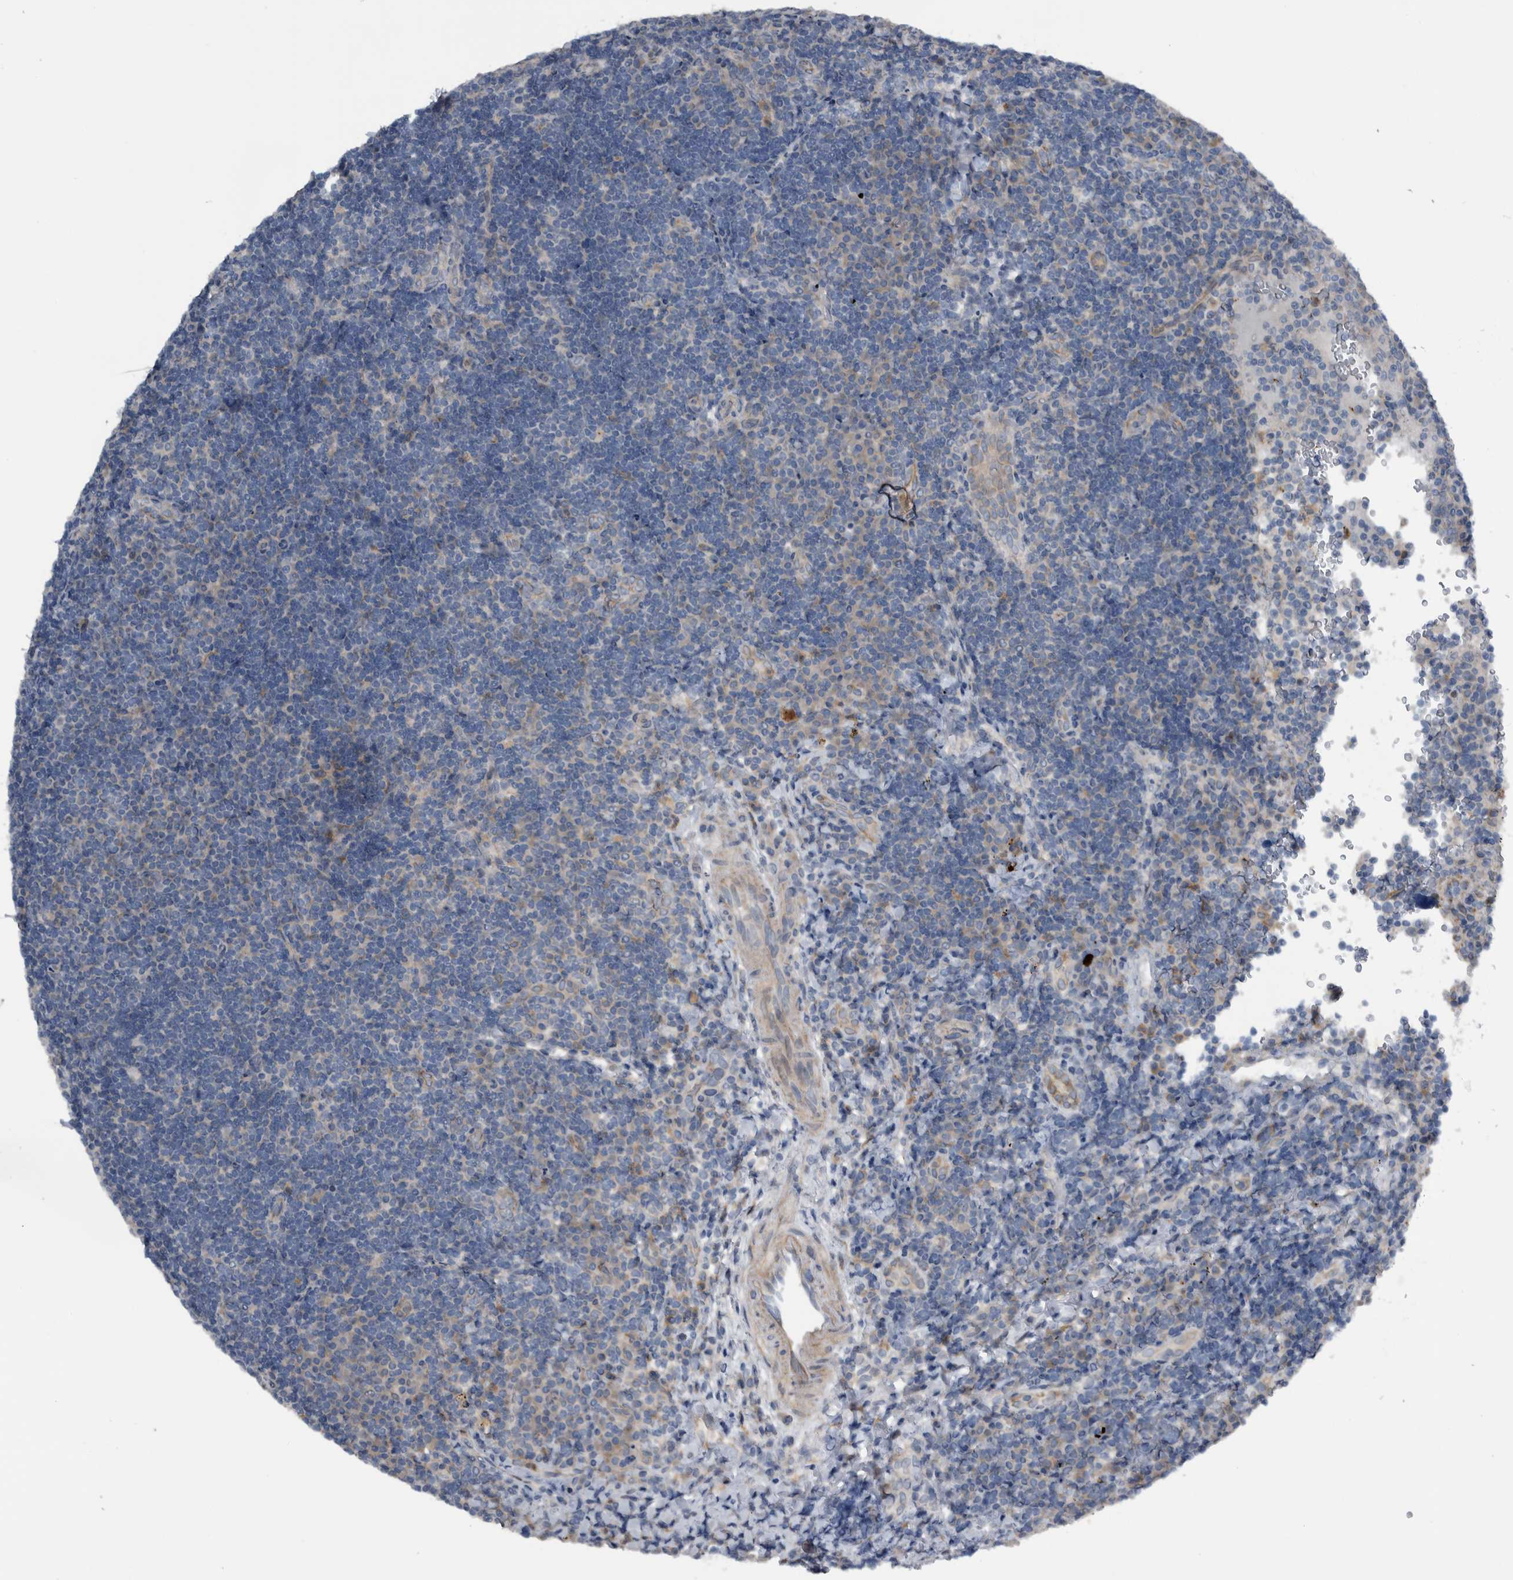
{"staining": {"intensity": "negative", "quantity": "none", "location": "none"}, "tissue": "lymphoma", "cell_type": "Tumor cells", "image_type": "cancer", "snomed": [{"axis": "morphology", "description": "Malignant lymphoma, non-Hodgkin's type, High grade"}, {"axis": "topography", "description": "Tonsil"}], "caption": "A photomicrograph of human lymphoma is negative for staining in tumor cells. (DAB immunohistochemistry (IHC) visualized using brightfield microscopy, high magnification).", "gene": "NT5C2", "patient": {"sex": "female", "age": 36}}